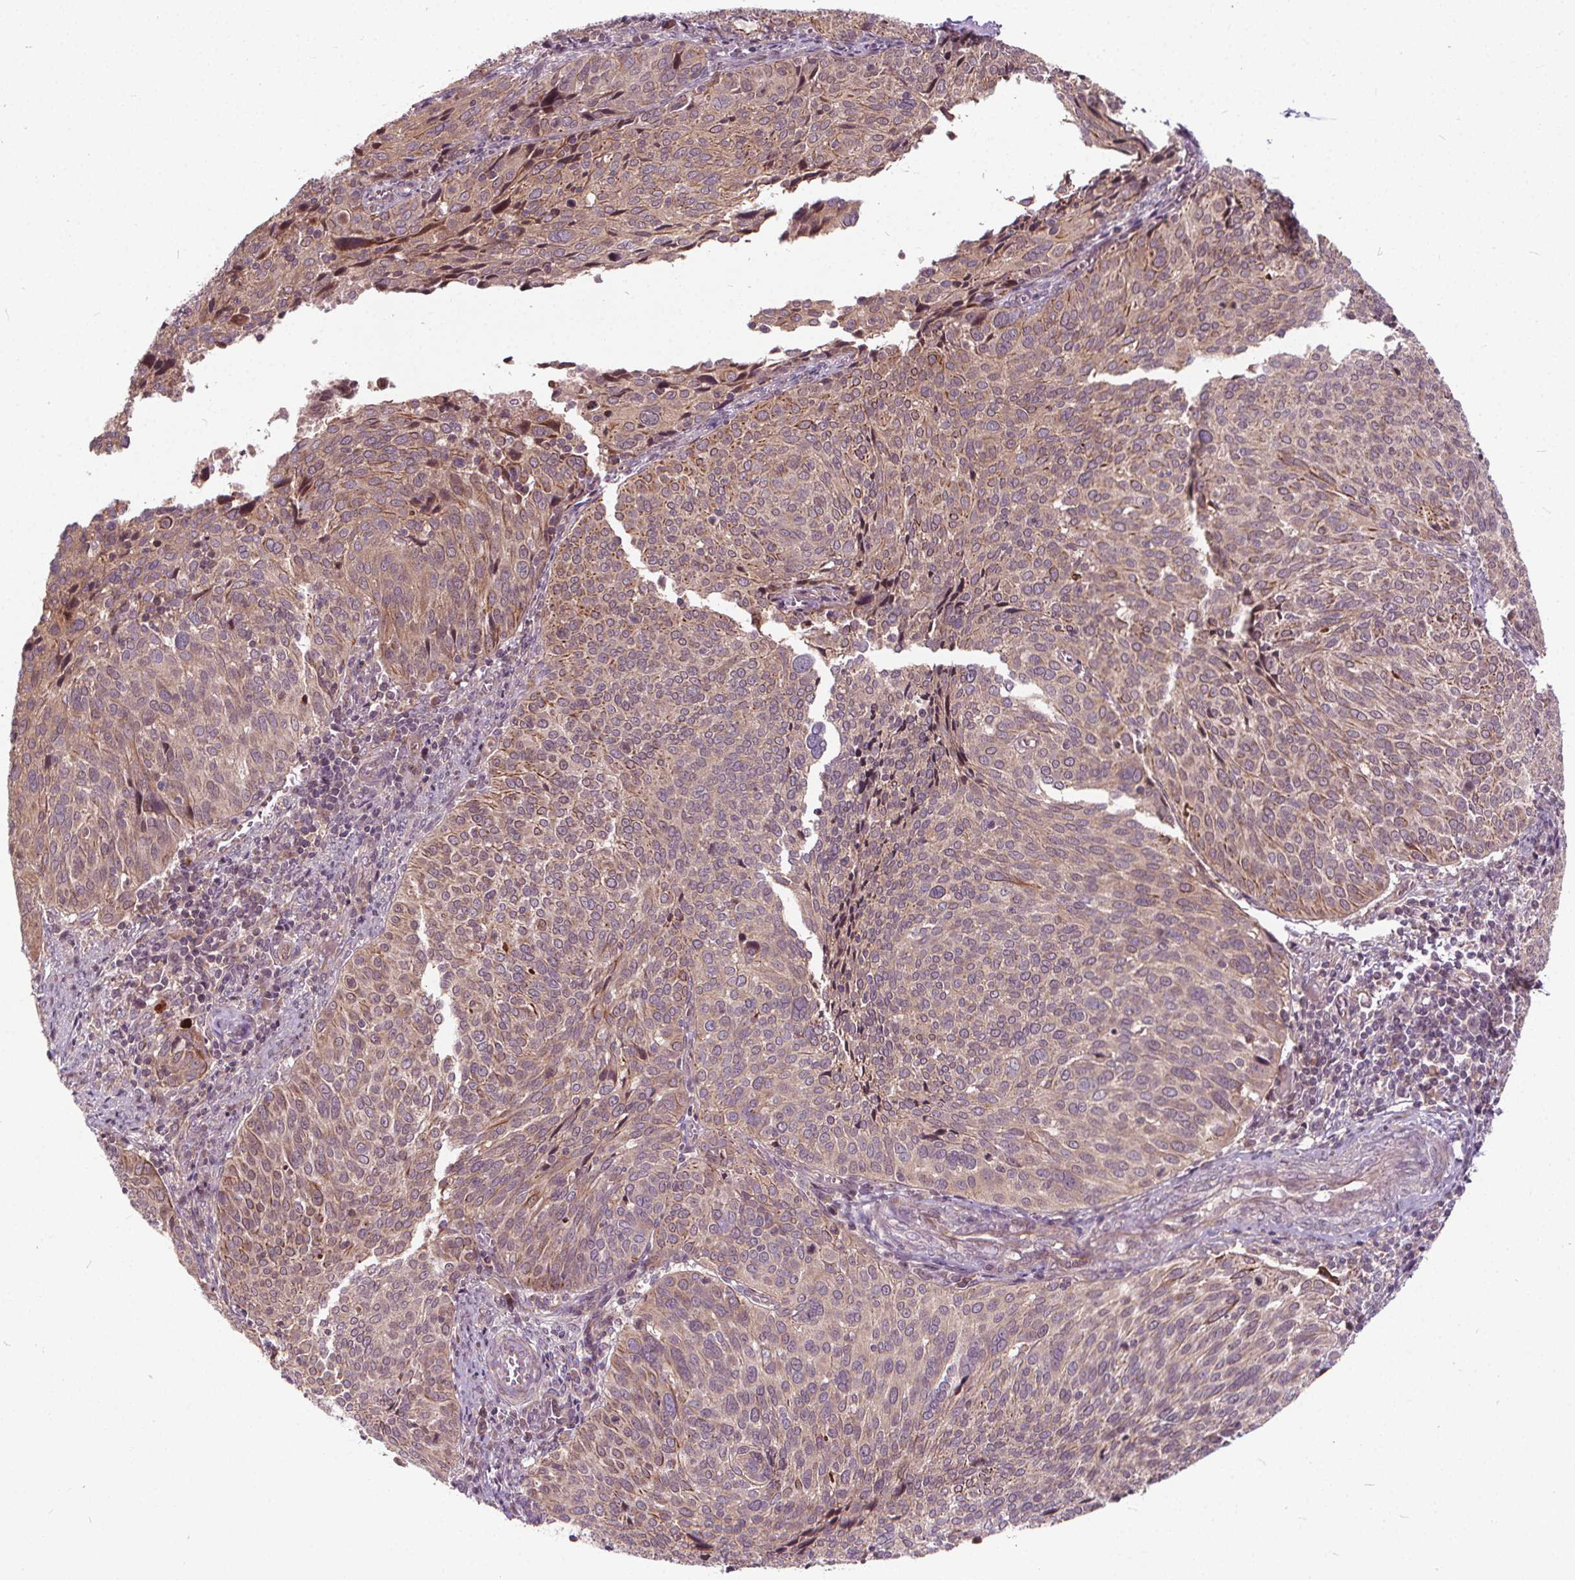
{"staining": {"intensity": "weak", "quantity": ">75%", "location": "cytoplasmic/membranous"}, "tissue": "cervical cancer", "cell_type": "Tumor cells", "image_type": "cancer", "snomed": [{"axis": "morphology", "description": "Squamous cell carcinoma, NOS"}, {"axis": "topography", "description": "Cervix"}], "caption": "Immunohistochemistry (IHC) of cervical squamous cell carcinoma shows low levels of weak cytoplasmic/membranous positivity in approximately >75% of tumor cells.", "gene": "INPP5E", "patient": {"sex": "female", "age": 39}}